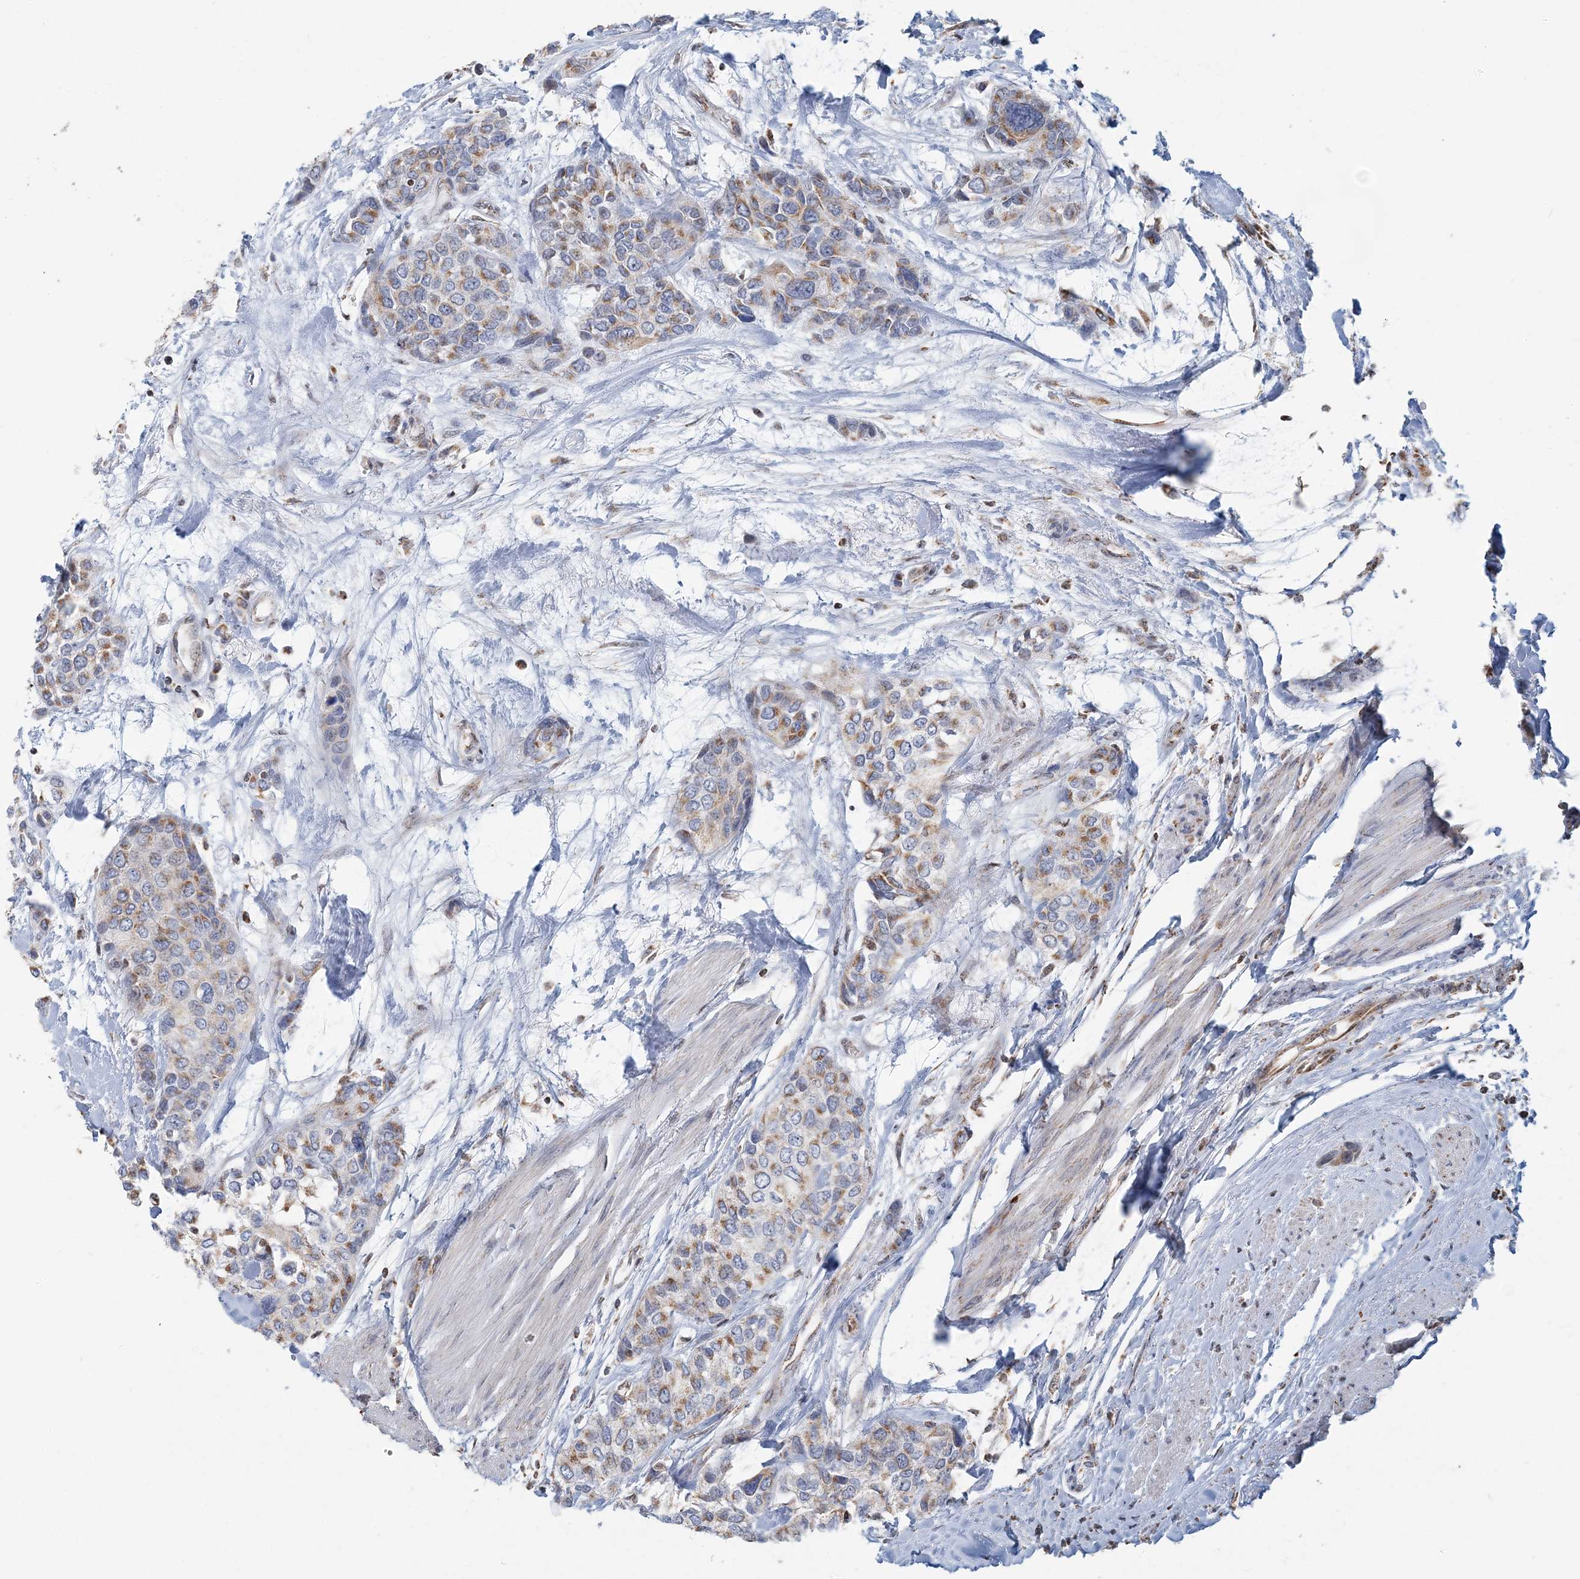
{"staining": {"intensity": "moderate", "quantity": ">75%", "location": "cytoplasmic/membranous"}, "tissue": "urothelial cancer", "cell_type": "Tumor cells", "image_type": "cancer", "snomed": [{"axis": "morphology", "description": "Normal tissue, NOS"}, {"axis": "morphology", "description": "Urothelial carcinoma, High grade"}, {"axis": "topography", "description": "Vascular tissue"}, {"axis": "topography", "description": "Urinary bladder"}], "caption": "Immunohistochemical staining of high-grade urothelial carcinoma reveals medium levels of moderate cytoplasmic/membranous protein expression in approximately >75% of tumor cells.", "gene": "SUCLG1", "patient": {"sex": "female", "age": 56}}